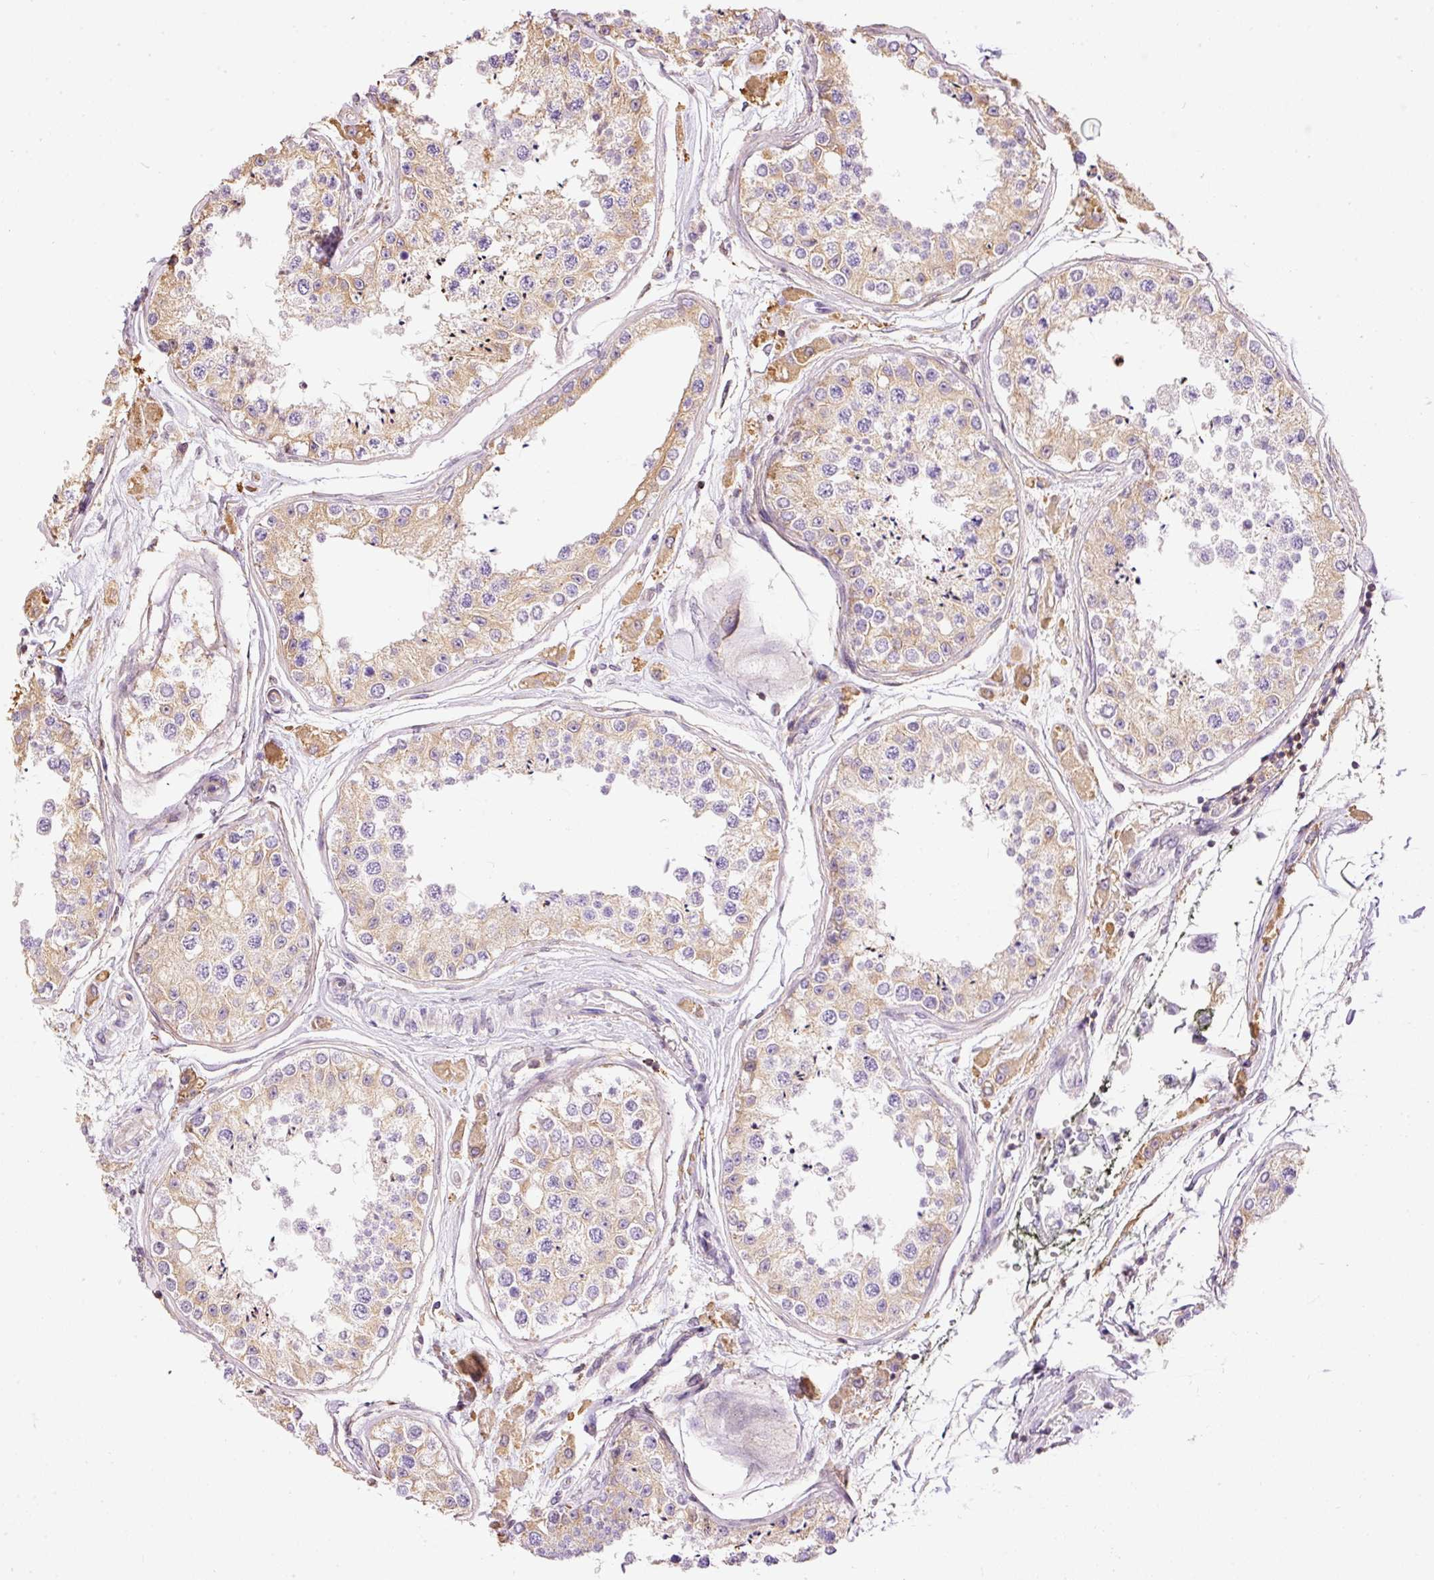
{"staining": {"intensity": "weak", "quantity": "25%-75%", "location": "cytoplasmic/membranous"}, "tissue": "testis", "cell_type": "Cells in seminiferous ducts", "image_type": "normal", "snomed": [{"axis": "morphology", "description": "Normal tissue, NOS"}, {"axis": "topography", "description": "Testis"}], "caption": "Benign testis displays weak cytoplasmic/membranous staining in approximately 25%-75% of cells in seminiferous ducts, visualized by immunohistochemistry.", "gene": "DOK6", "patient": {"sex": "male", "age": 25}}